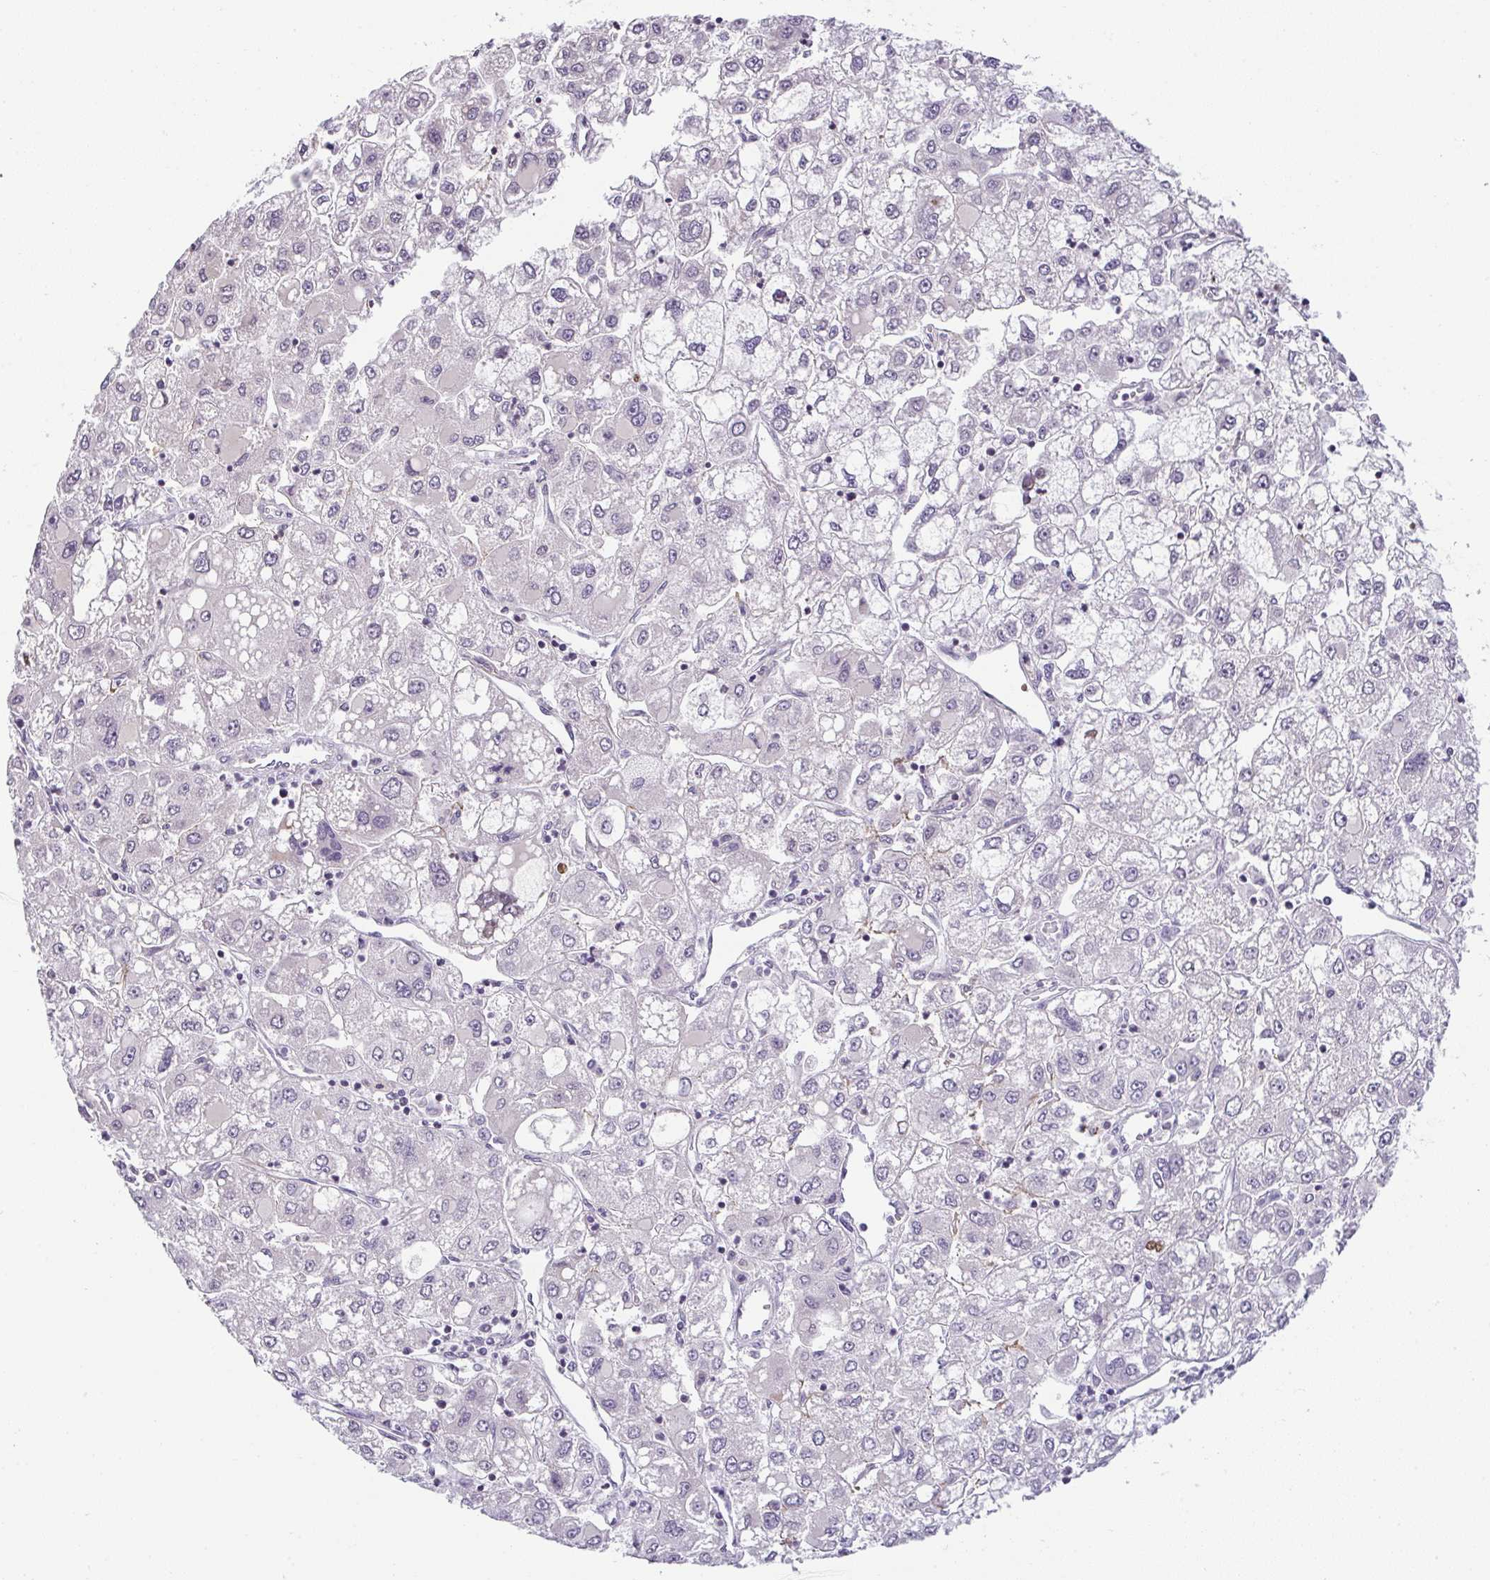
{"staining": {"intensity": "negative", "quantity": "none", "location": "none"}, "tissue": "liver cancer", "cell_type": "Tumor cells", "image_type": "cancer", "snomed": [{"axis": "morphology", "description": "Carcinoma, Hepatocellular, NOS"}, {"axis": "topography", "description": "Liver"}], "caption": "Immunohistochemistry histopathology image of hepatocellular carcinoma (liver) stained for a protein (brown), which shows no staining in tumor cells.", "gene": "CACNA1S", "patient": {"sex": "male", "age": 40}}